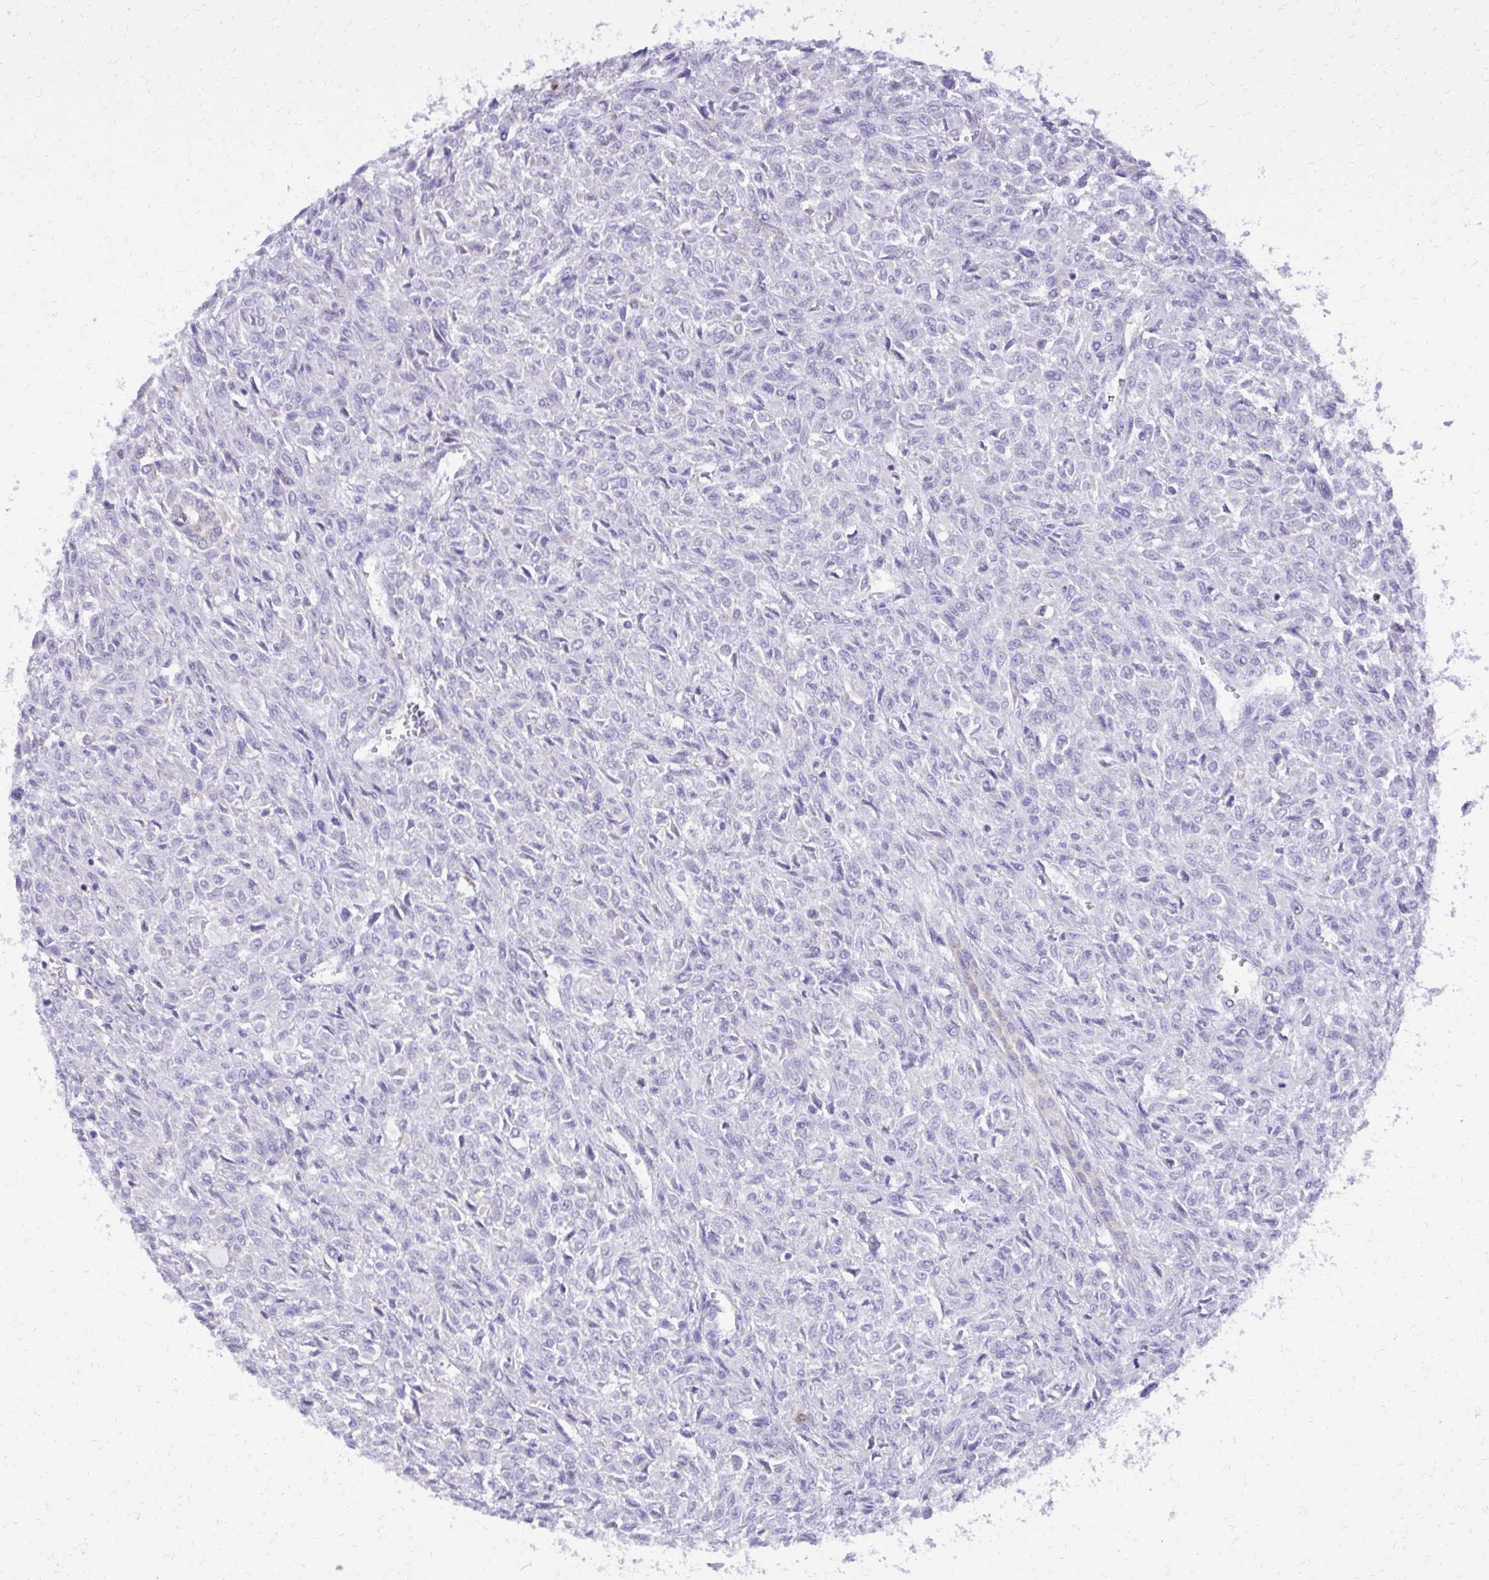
{"staining": {"intensity": "negative", "quantity": "none", "location": "none"}, "tissue": "renal cancer", "cell_type": "Tumor cells", "image_type": "cancer", "snomed": [{"axis": "morphology", "description": "Adenocarcinoma, NOS"}, {"axis": "topography", "description": "Kidney"}], "caption": "Human adenocarcinoma (renal) stained for a protein using immunohistochemistry (IHC) reveals no expression in tumor cells.", "gene": "CAT", "patient": {"sex": "male", "age": 58}}